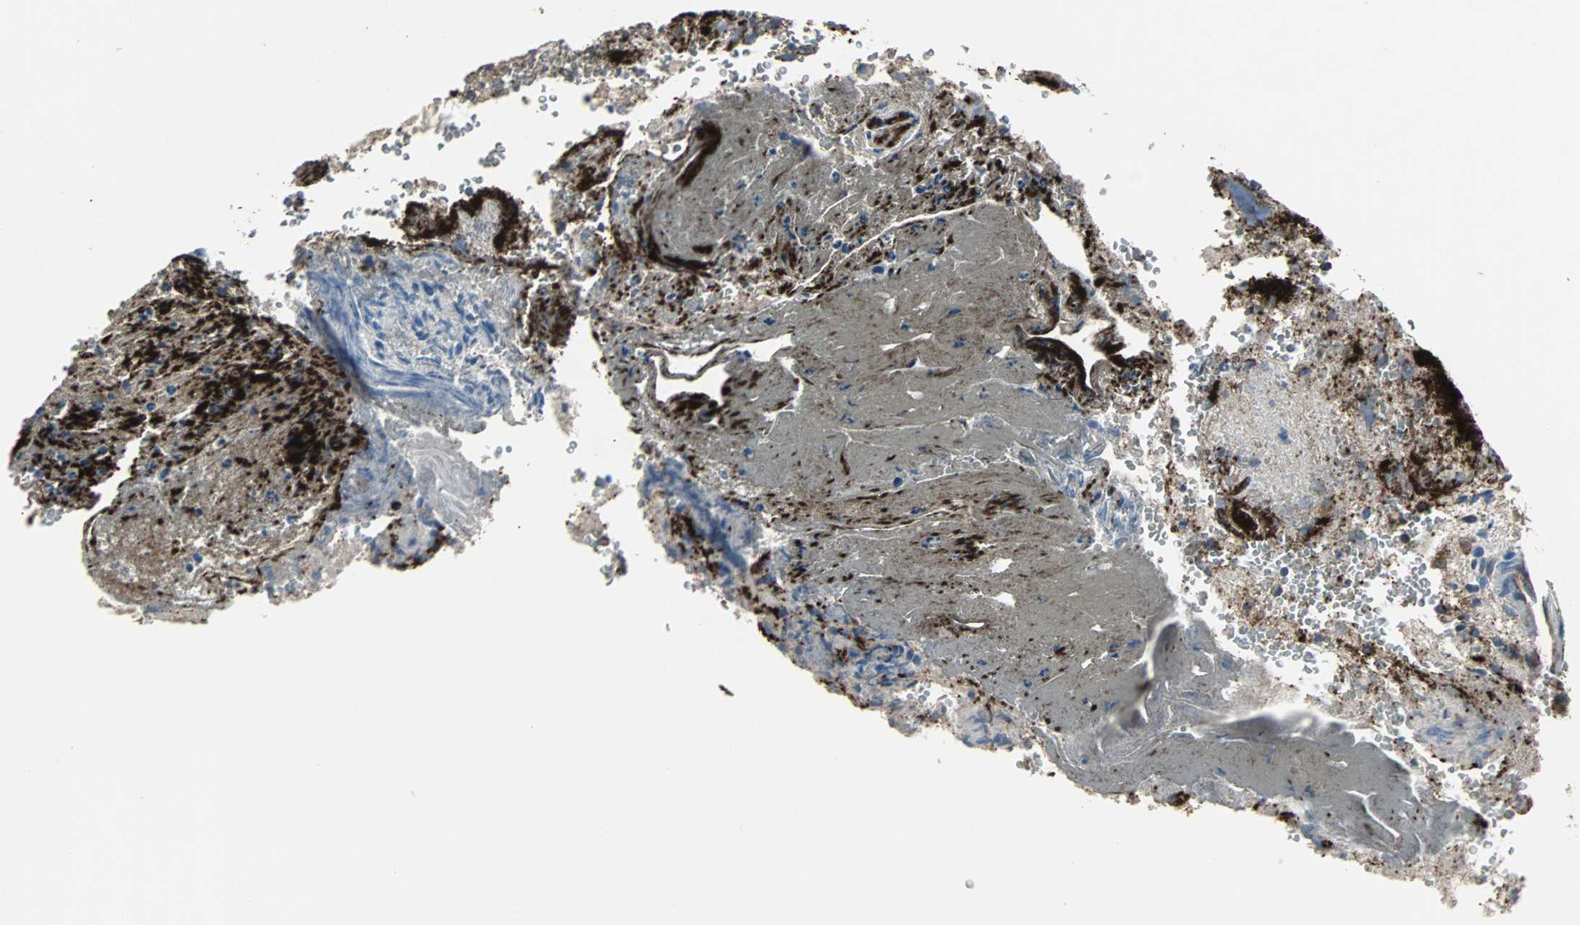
{"staining": {"intensity": "moderate", "quantity": ">75%", "location": "cytoplasmic/membranous"}, "tissue": "glioma", "cell_type": "Tumor cells", "image_type": "cancer", "snomed": [{"axis": "morphology", "description": "Normal tissue, NOS"}, {"axis": "morphology", "description": "Glioma, malignant, High grade"}, {"axis": "topography", "description": "Cerebral cortex"}], "caption": "This is an image of immunohistochemistry staining of malignant high-grade glioma, which shows moderate expression in the cytoplasmic/membranous of tumor cells.", "gene": "F11R", "patient": {"sex": "male", "age": 56}}